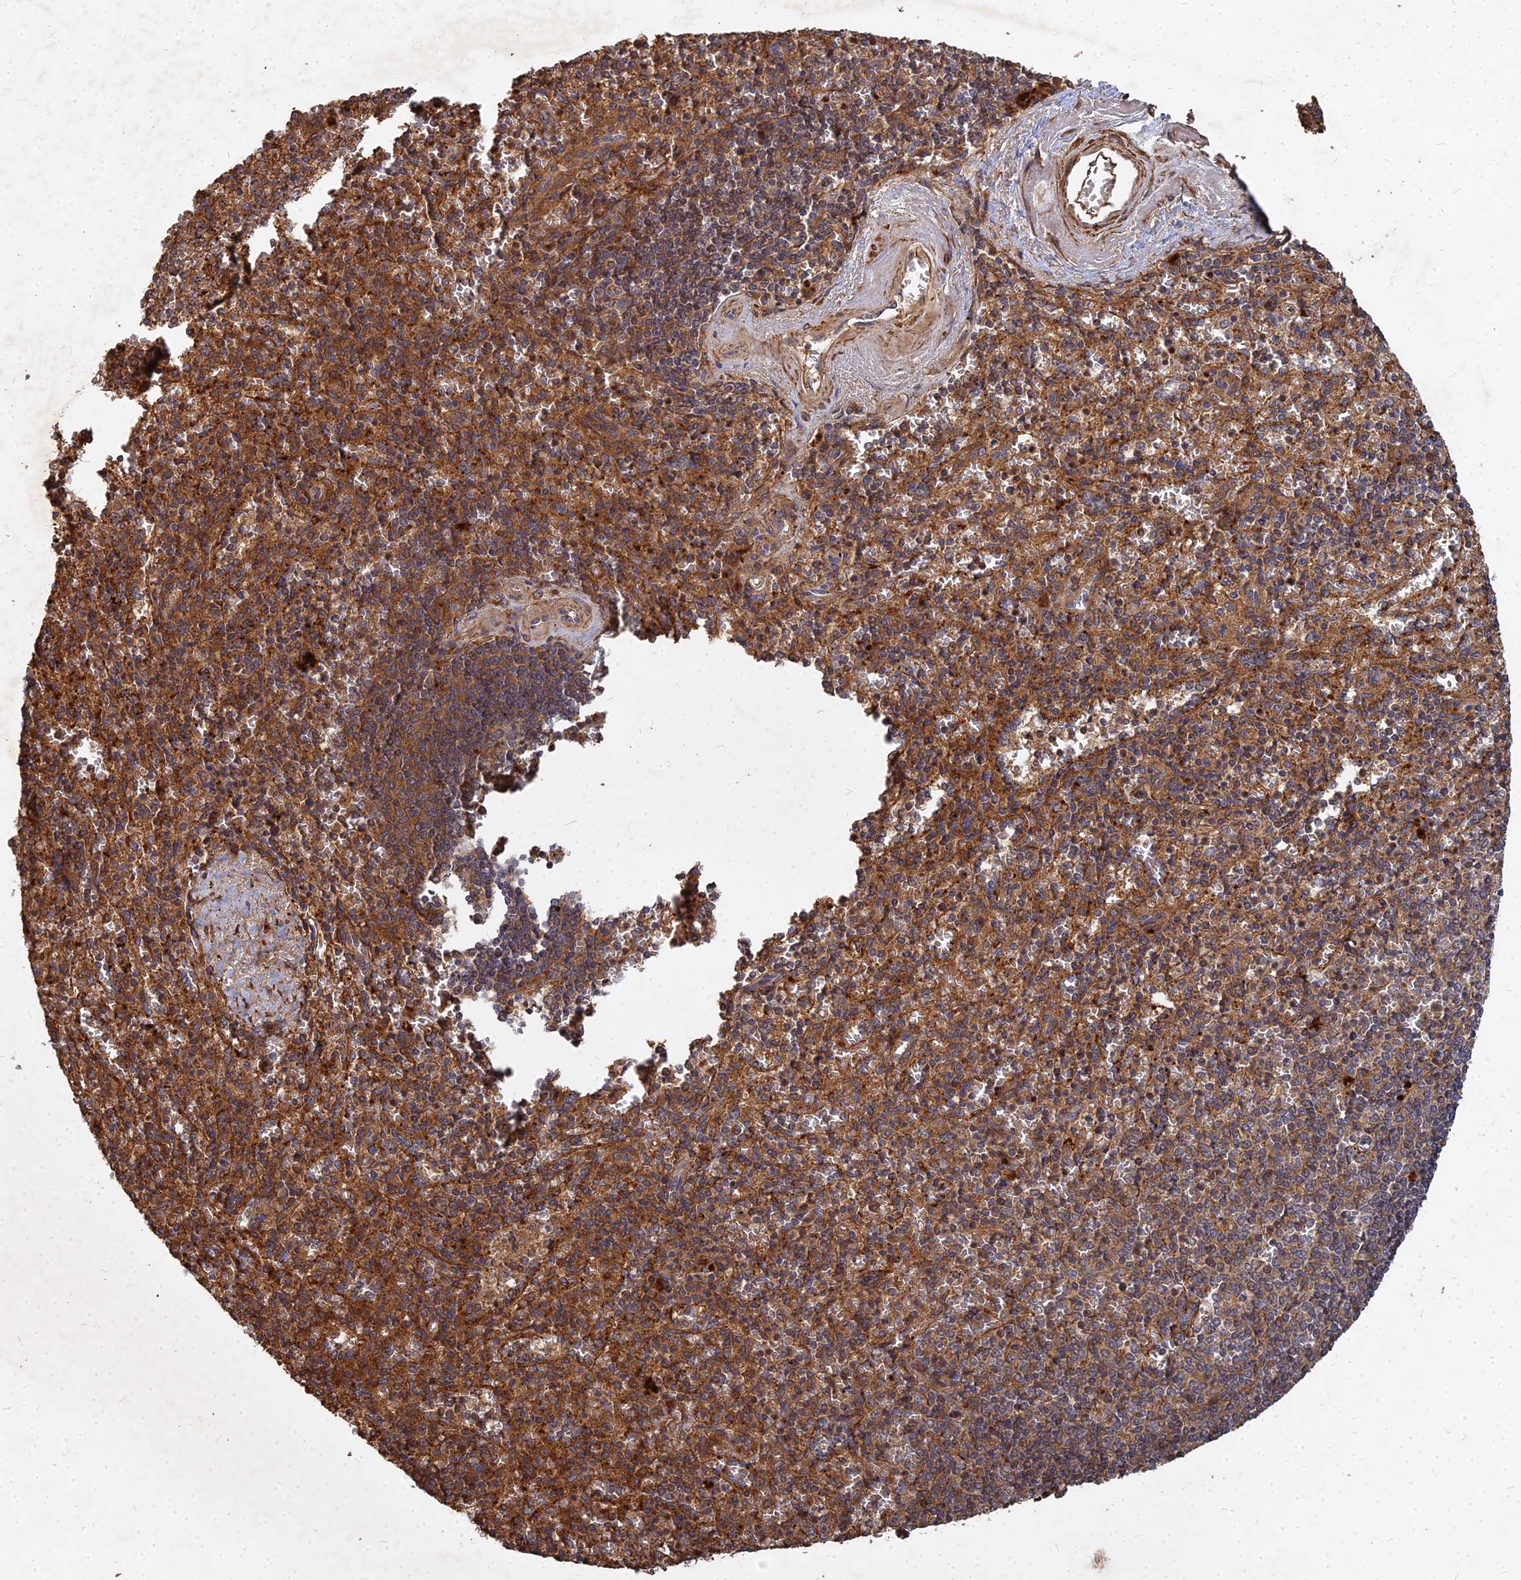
{"staining": {"intensity": "strong", "quantity": ">75%", "location": "cytoplasmic/membranous"}, "tissue": "spleen", "cell_type": "Cells in red pulp", "image_type": "normal", "snomed": [{"axis": "morphology", "description": "Normal tissue, NOS"}, {"axis": "morphology", "description": "Degeneration, NOS"}, {"axis": "topography", "description": "Spleen"}], "caption": "Protein staining by immunohistochemistry (IHC) exhibits strong cytoplasmic/membranous expression in approximately >75% of cells in red pulp in normal spleen.", "gene": "UBE2W", "patient": {"sex": "male", "age": 56}}